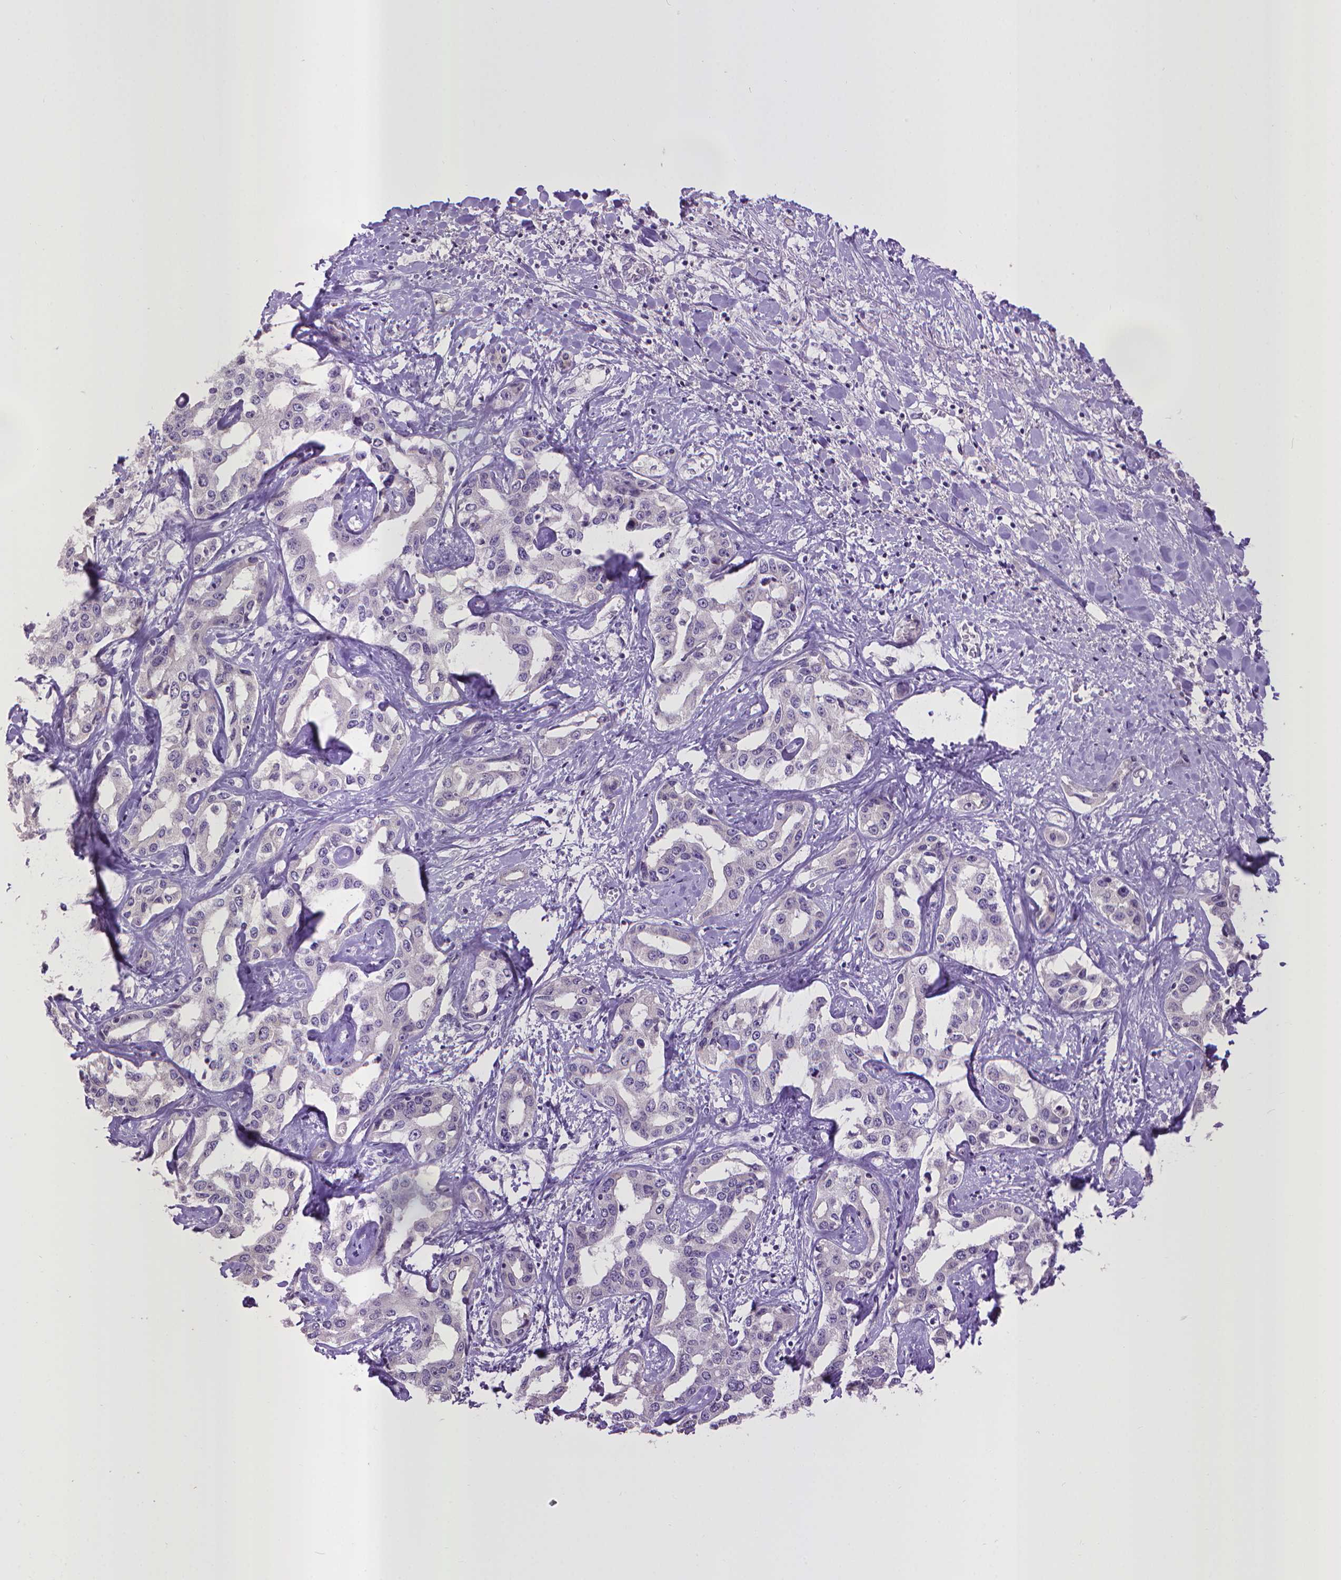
{"staining": {"intensity": "negative", "quantity": "none", "location": "none"}, "tissue": "liver cancer", "cell_type": "Tumor cells", "image_type": "cancer", "snomed": [{"axis": "morphology", "description": "Cholangiocarcinoma"}, {"axis": "topography", "description": "Liver"}], "caption": "Human liver cancer stained for a protein using immunohistochemistry exhibits no positivity in tumor cells.", "gene": "CPM", "patient": {"sex": "male", "age": 59}}